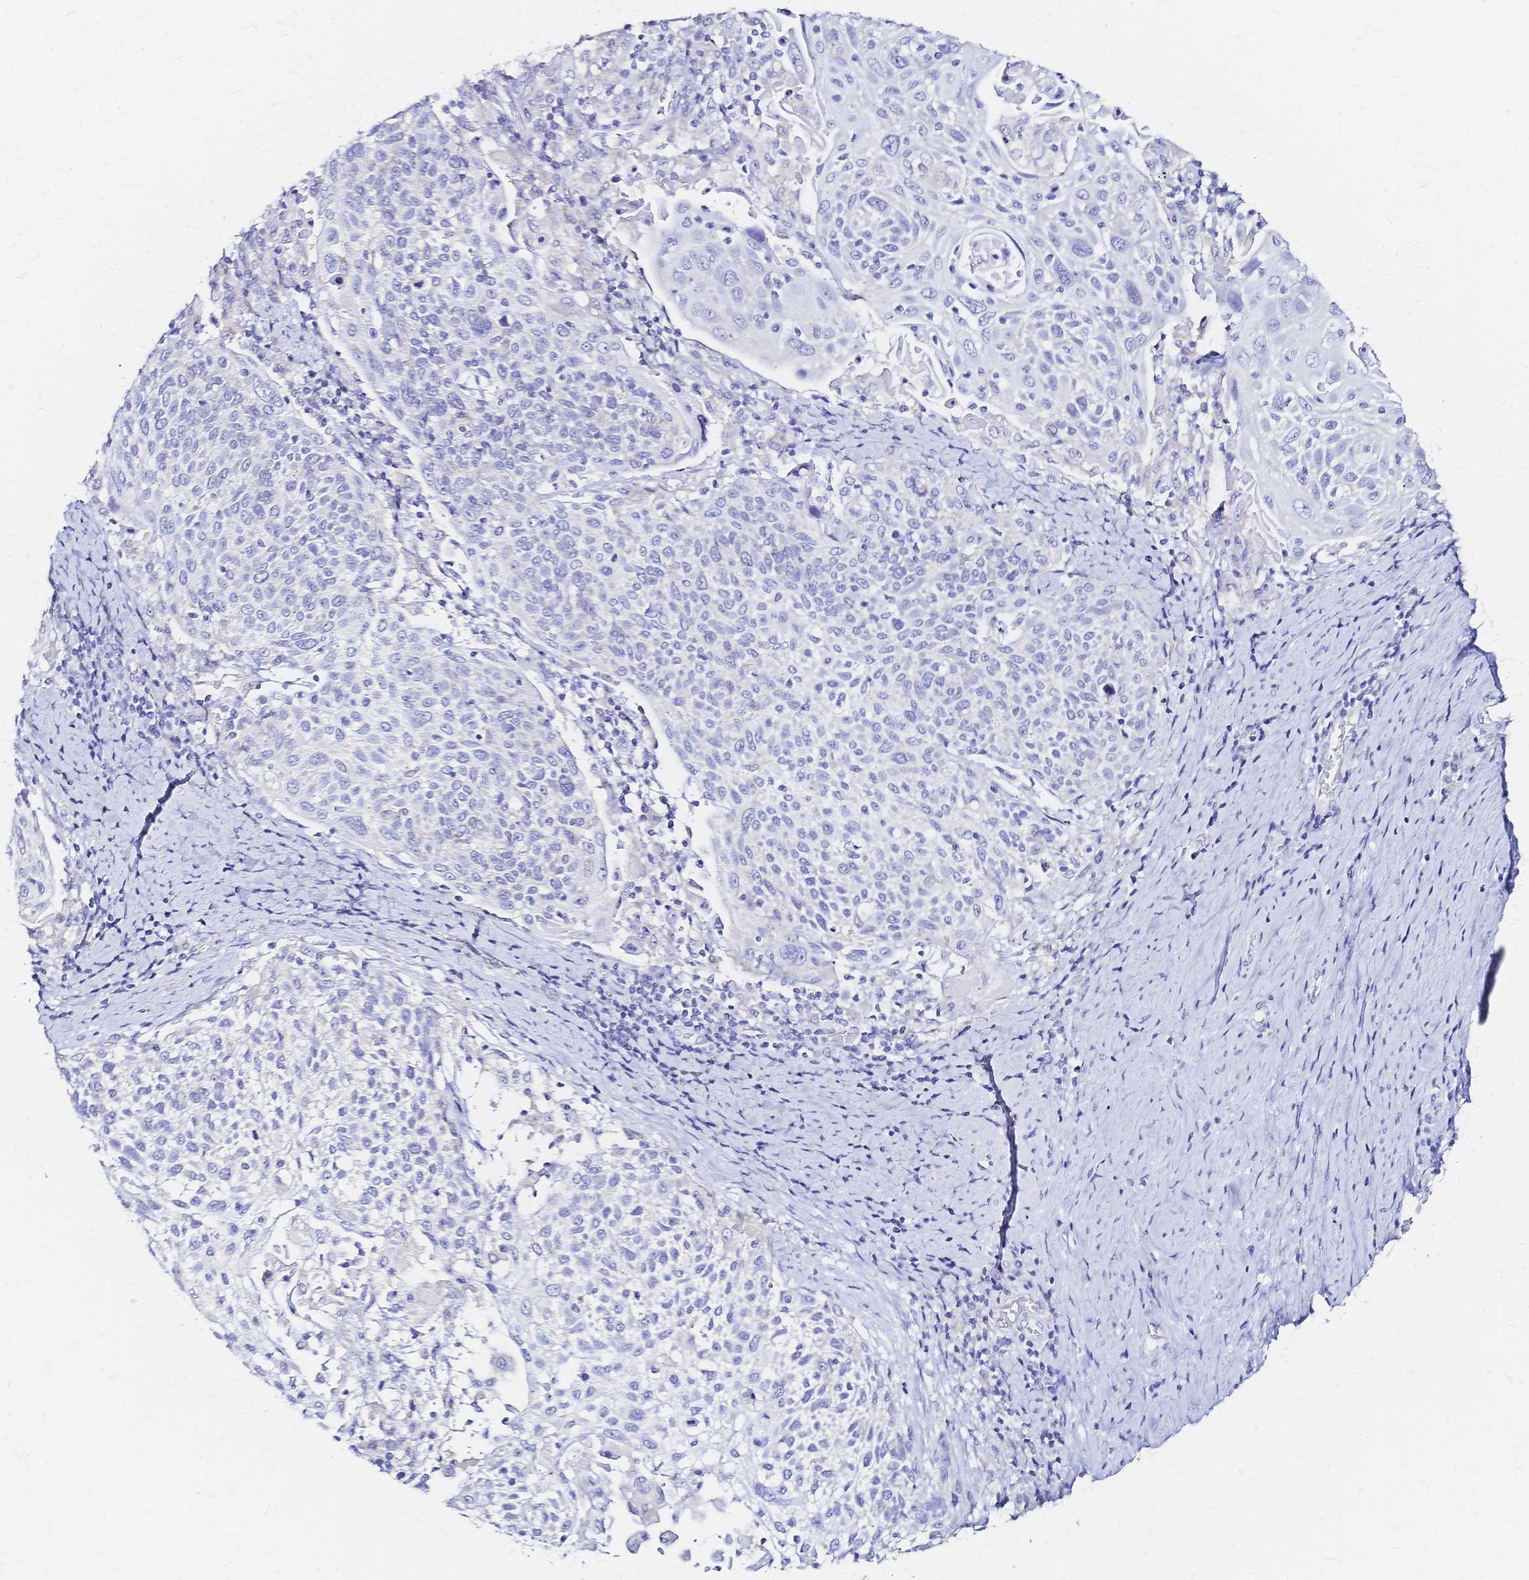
{"staining": {"intensity": "negative", "quantity": "none", "location": "none"}, "tissue": "cervical cancer", "cell_type": "Tumor cells", "image_type": "cancer", "snomed": [{"axis": "morphology", "description": "Squamous cell carcinoma, NOS"}, {"axis": "topography", "description": "Cervix"}], "caption": "Tumor cells are negative for brown protein staining in cervical cancer (squamous cell carcinoma).", "gene": "SLC5A1", "patient": {"sex": "female", "age": 61}}